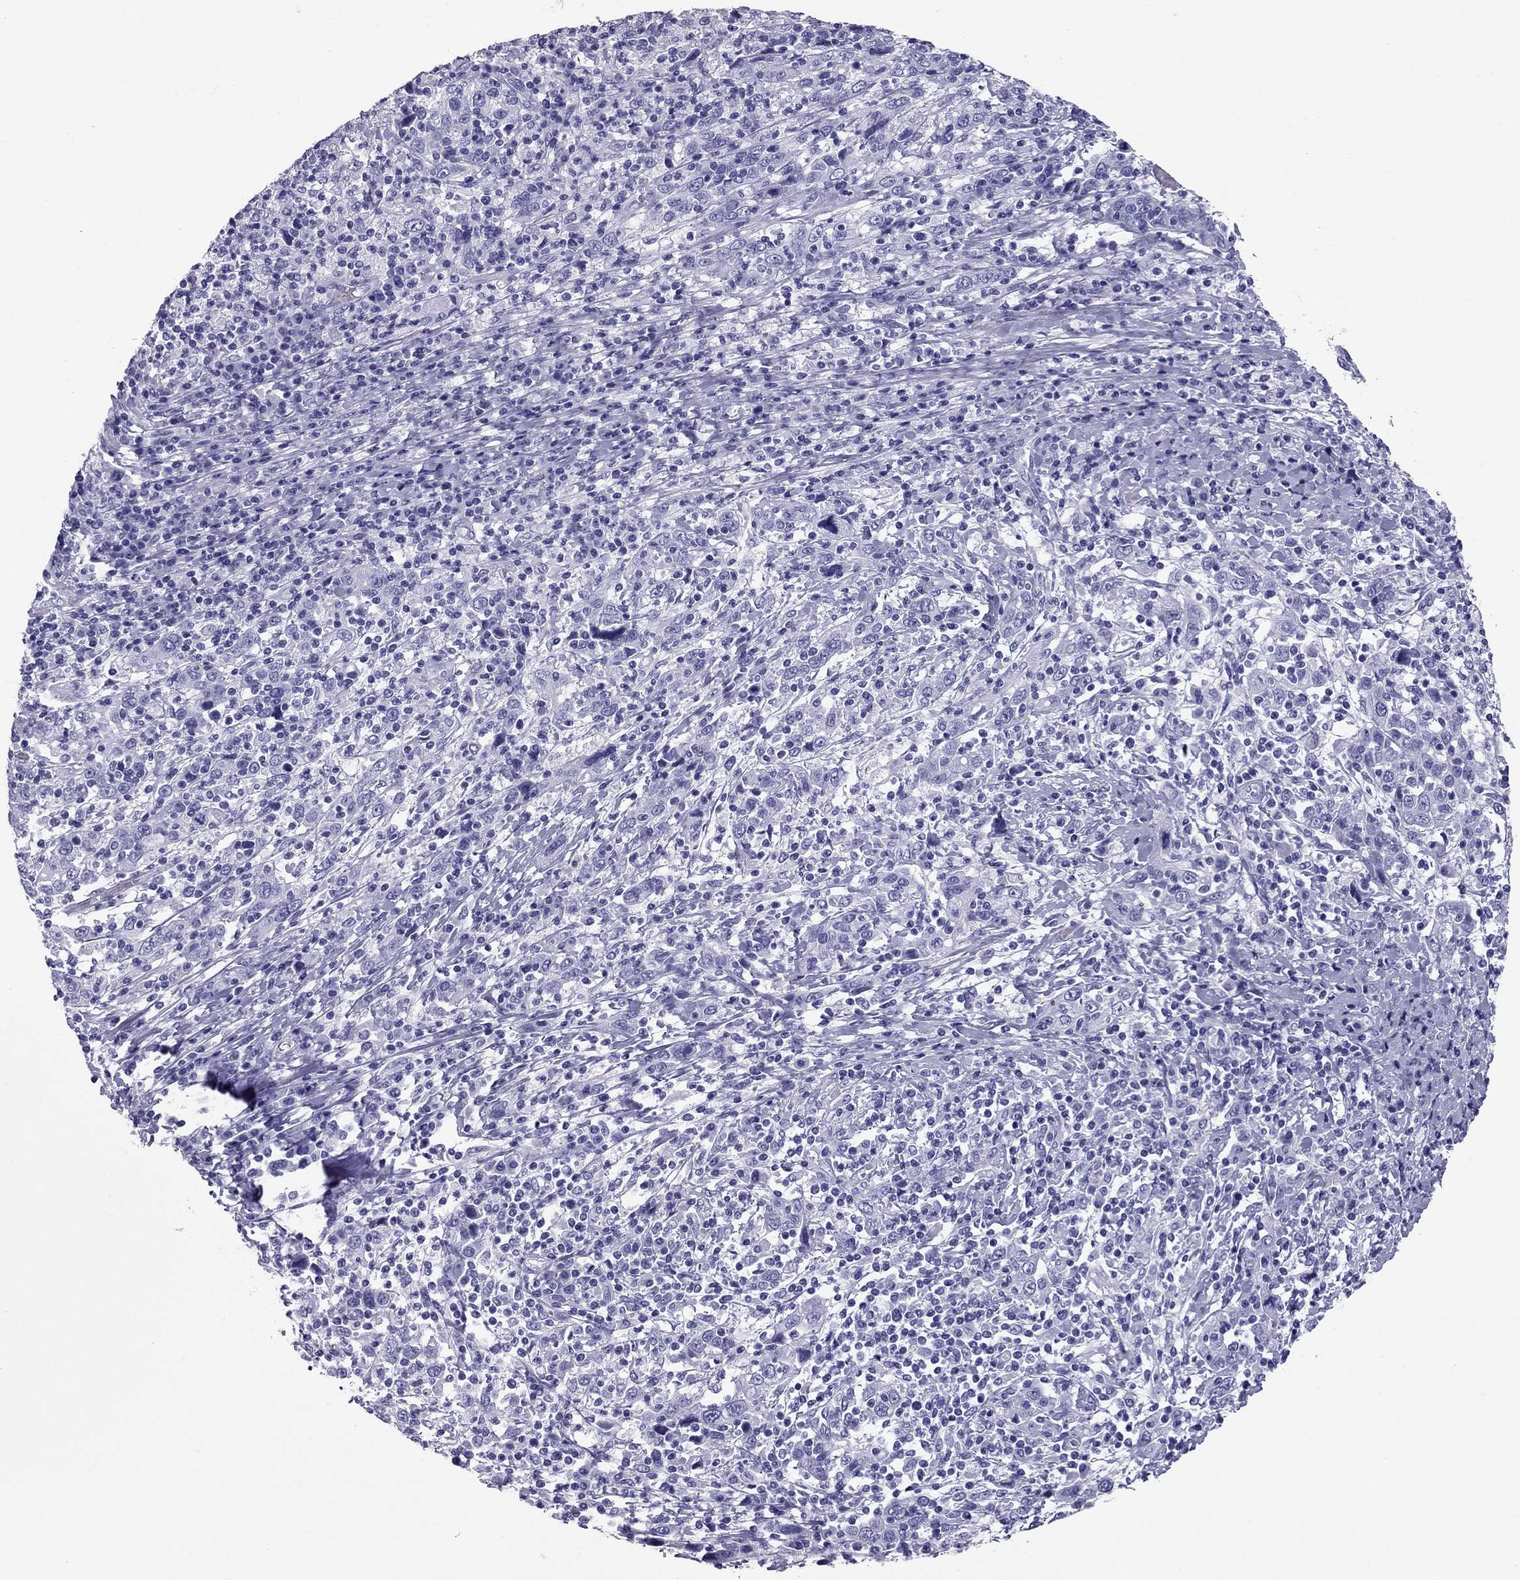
{"staining": {"intensity": "negative", "quantity": "none", "location": "none"}, "tissue": "cervical cancer", "cell_type": "Tumor cells", "image_type": "cancer", "snomed": [{"axis": "morphology", "description": "Squamous cell carcinoma, NOS"}, {"axis": "topography", "description": "Cervix"}], "caption": "Human cervical cancer (squamous cell carcinoma) stained for a protein using immunohistochemistry (IHC) shows no positivity in tumor cells.", "gene": "PDE6A", "patient": {"sex": "female", "age": 46}}